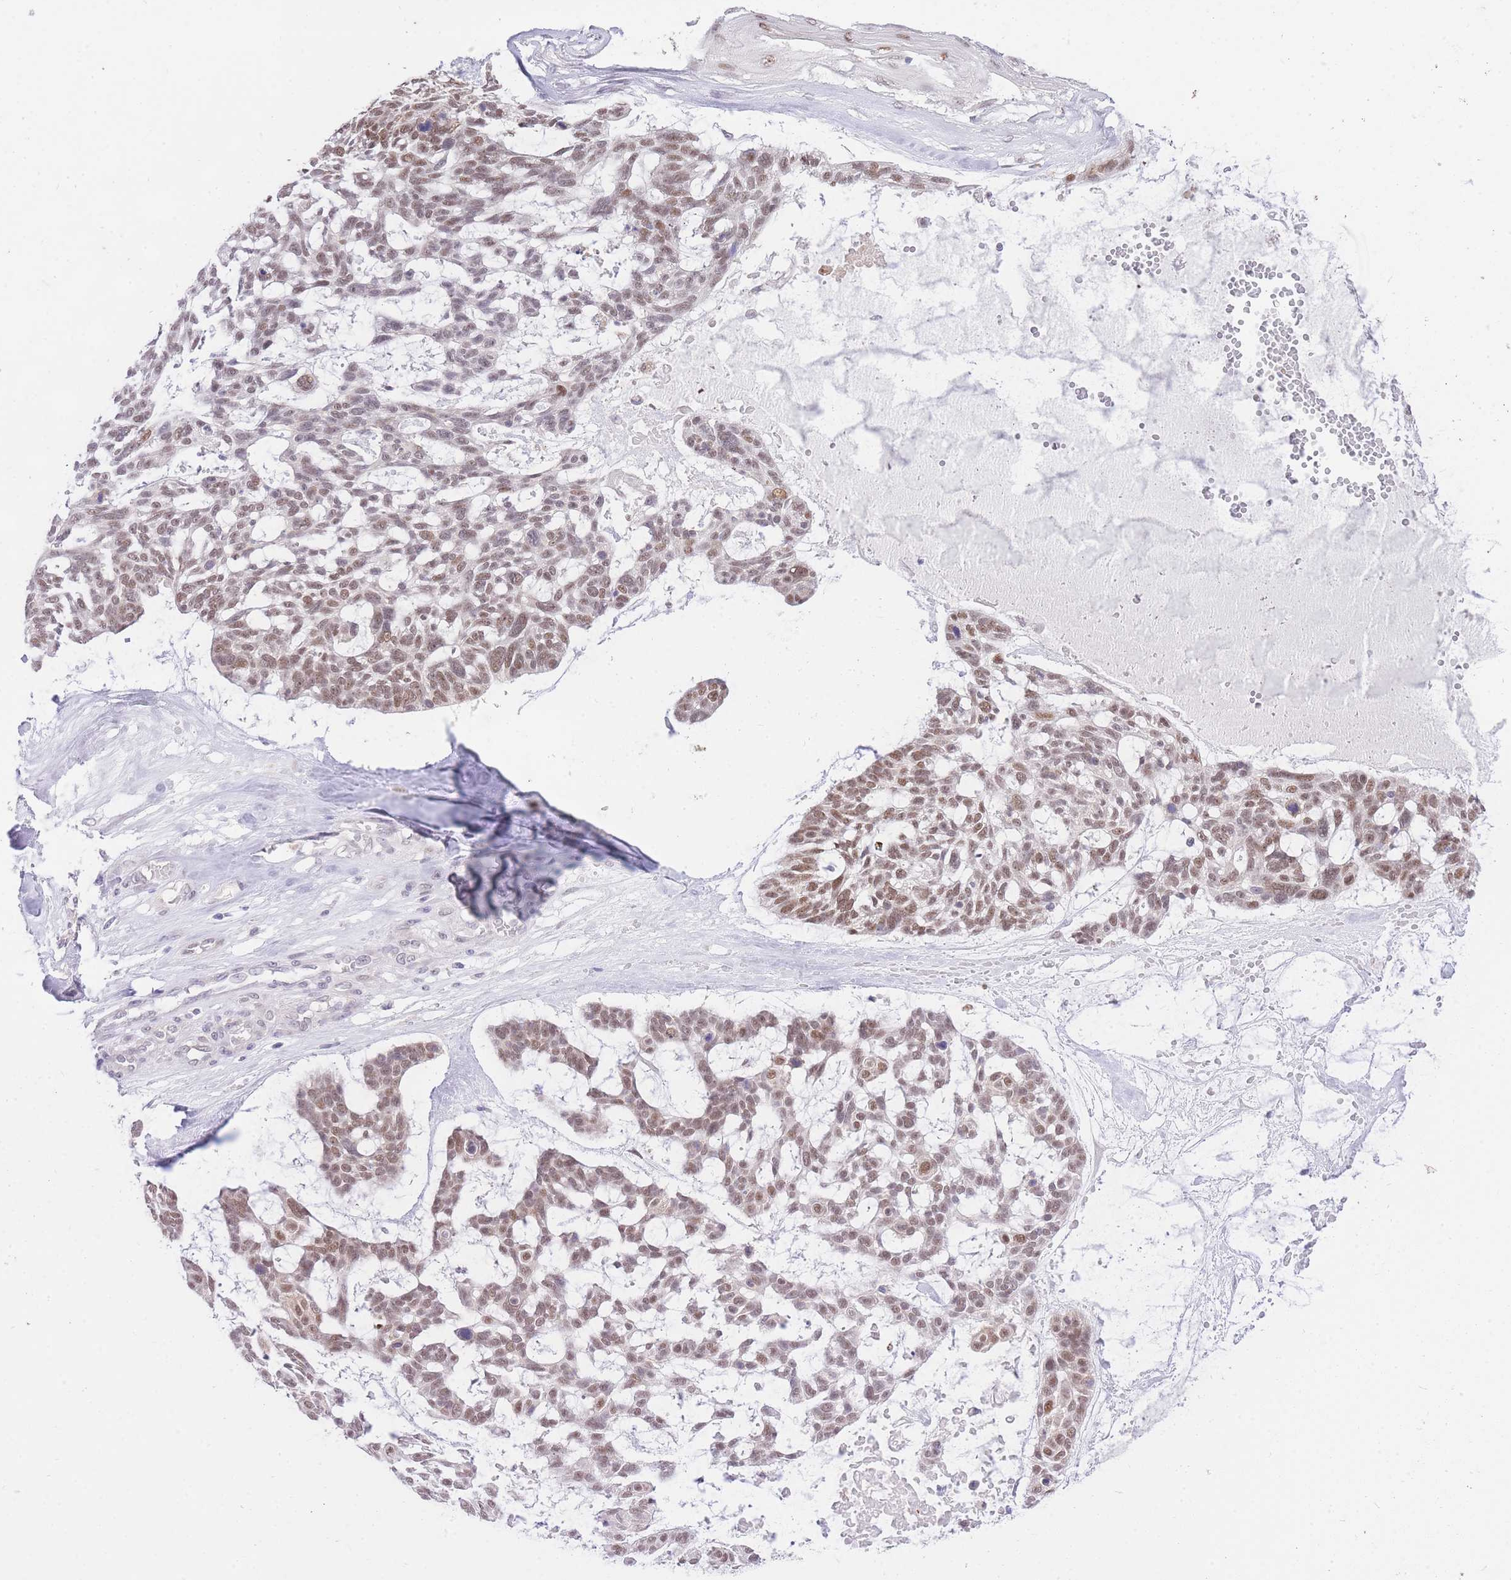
{"staining": {"intensity": "moderate", "quantity": ">75%", "location": "nuclear"}, "tissue": "skin cancer", "cell_type": "Tumor cells", "image_type": "cancer", "snomed": [{"axis": "morphology", "description": "Basal cell carcinoma"}, {"axis": "topography", "description": "Skin"}], "caption": "A medium amount of moderate nuclear staining is seen in approximately >75% of tumor cells in skin basal cell carcinoma tissue. (IHC, brightfield microscopy, high magnification).", "gene": "UBXN7", "patient": {"sex": "male", "age": 88}}